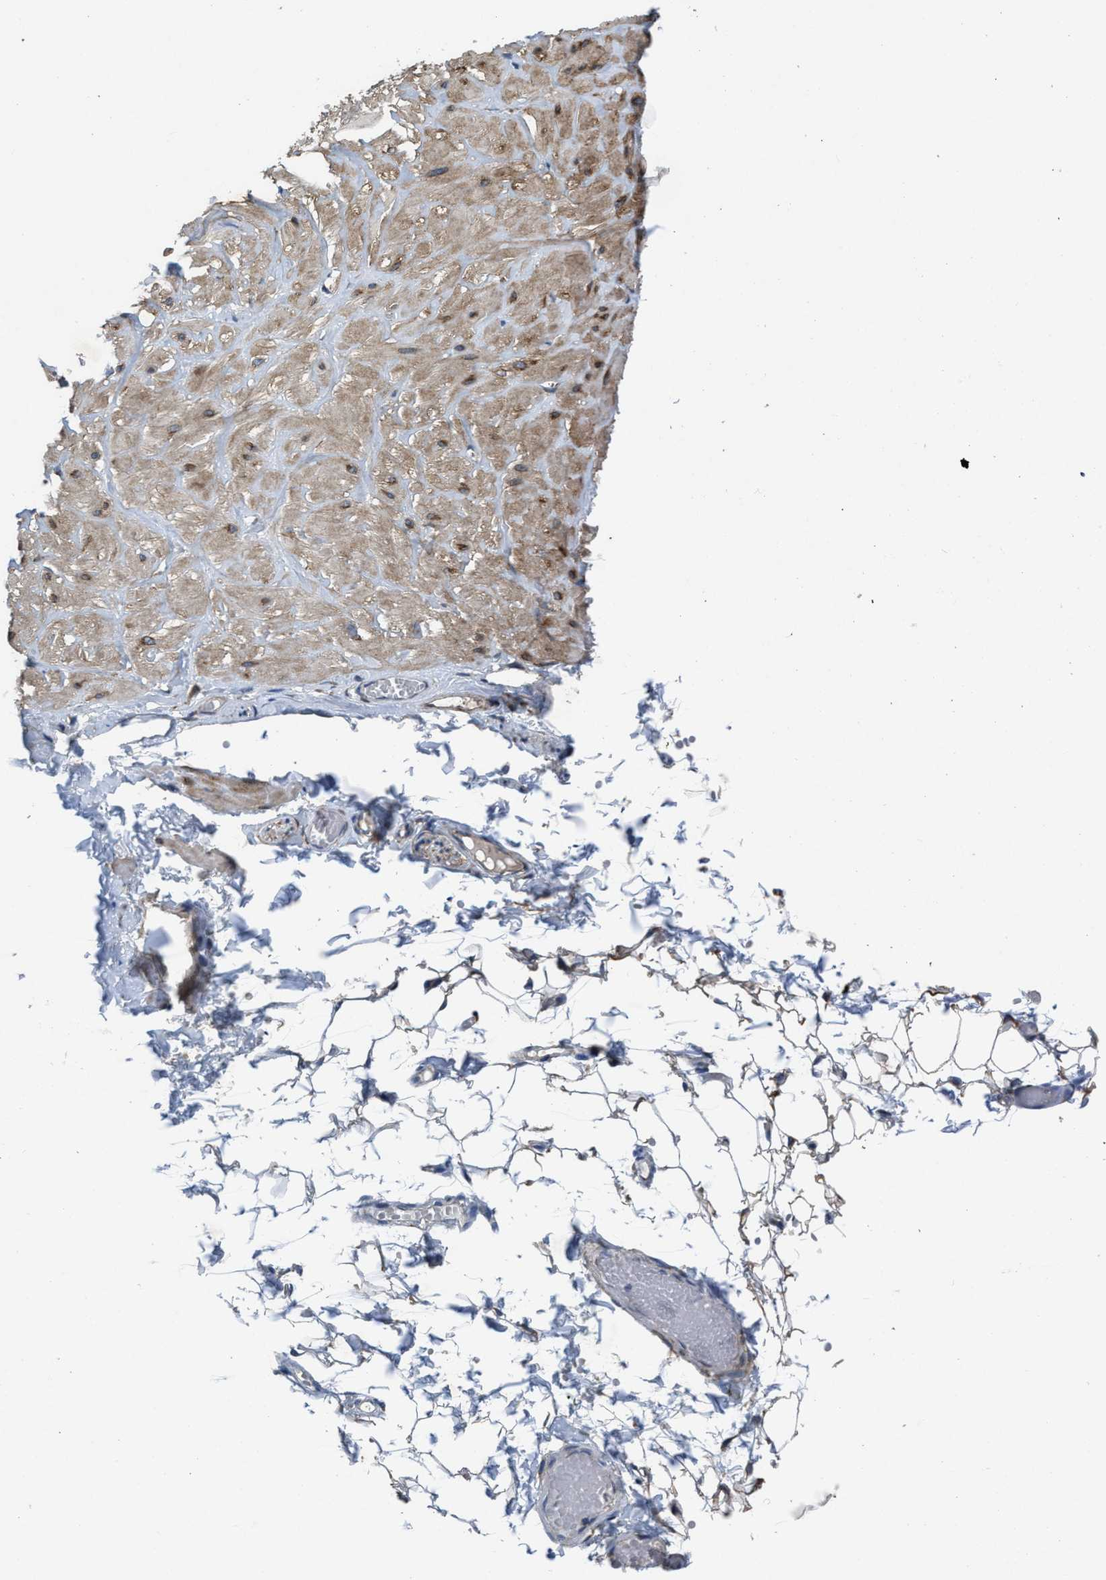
{"staining": {"intensity": "moderate", "quantity": ">75%", "location": "cytoplasmic/membranous"}, "tissue": "adipose tissue", "cell_type": "Adipocytes", "image_type": "normal", "snomed": [{"axis": "morphology", "description": "Normal tissue, NOS"}, {"axis": "topography", "description": "Adipose tissue"}, {"axis": "topography", "description": "Vascular tissue"}, {"axis": "topography", "description": "Peripheral nerve tissue"}], "caption": "A brown stain labels moderate cytoplasmic/membranous staining of a protein in adipocytes of unremarkable adipose tissue.", "gene": "PDP1", "patient": {"sex": "male", "age": 25}}